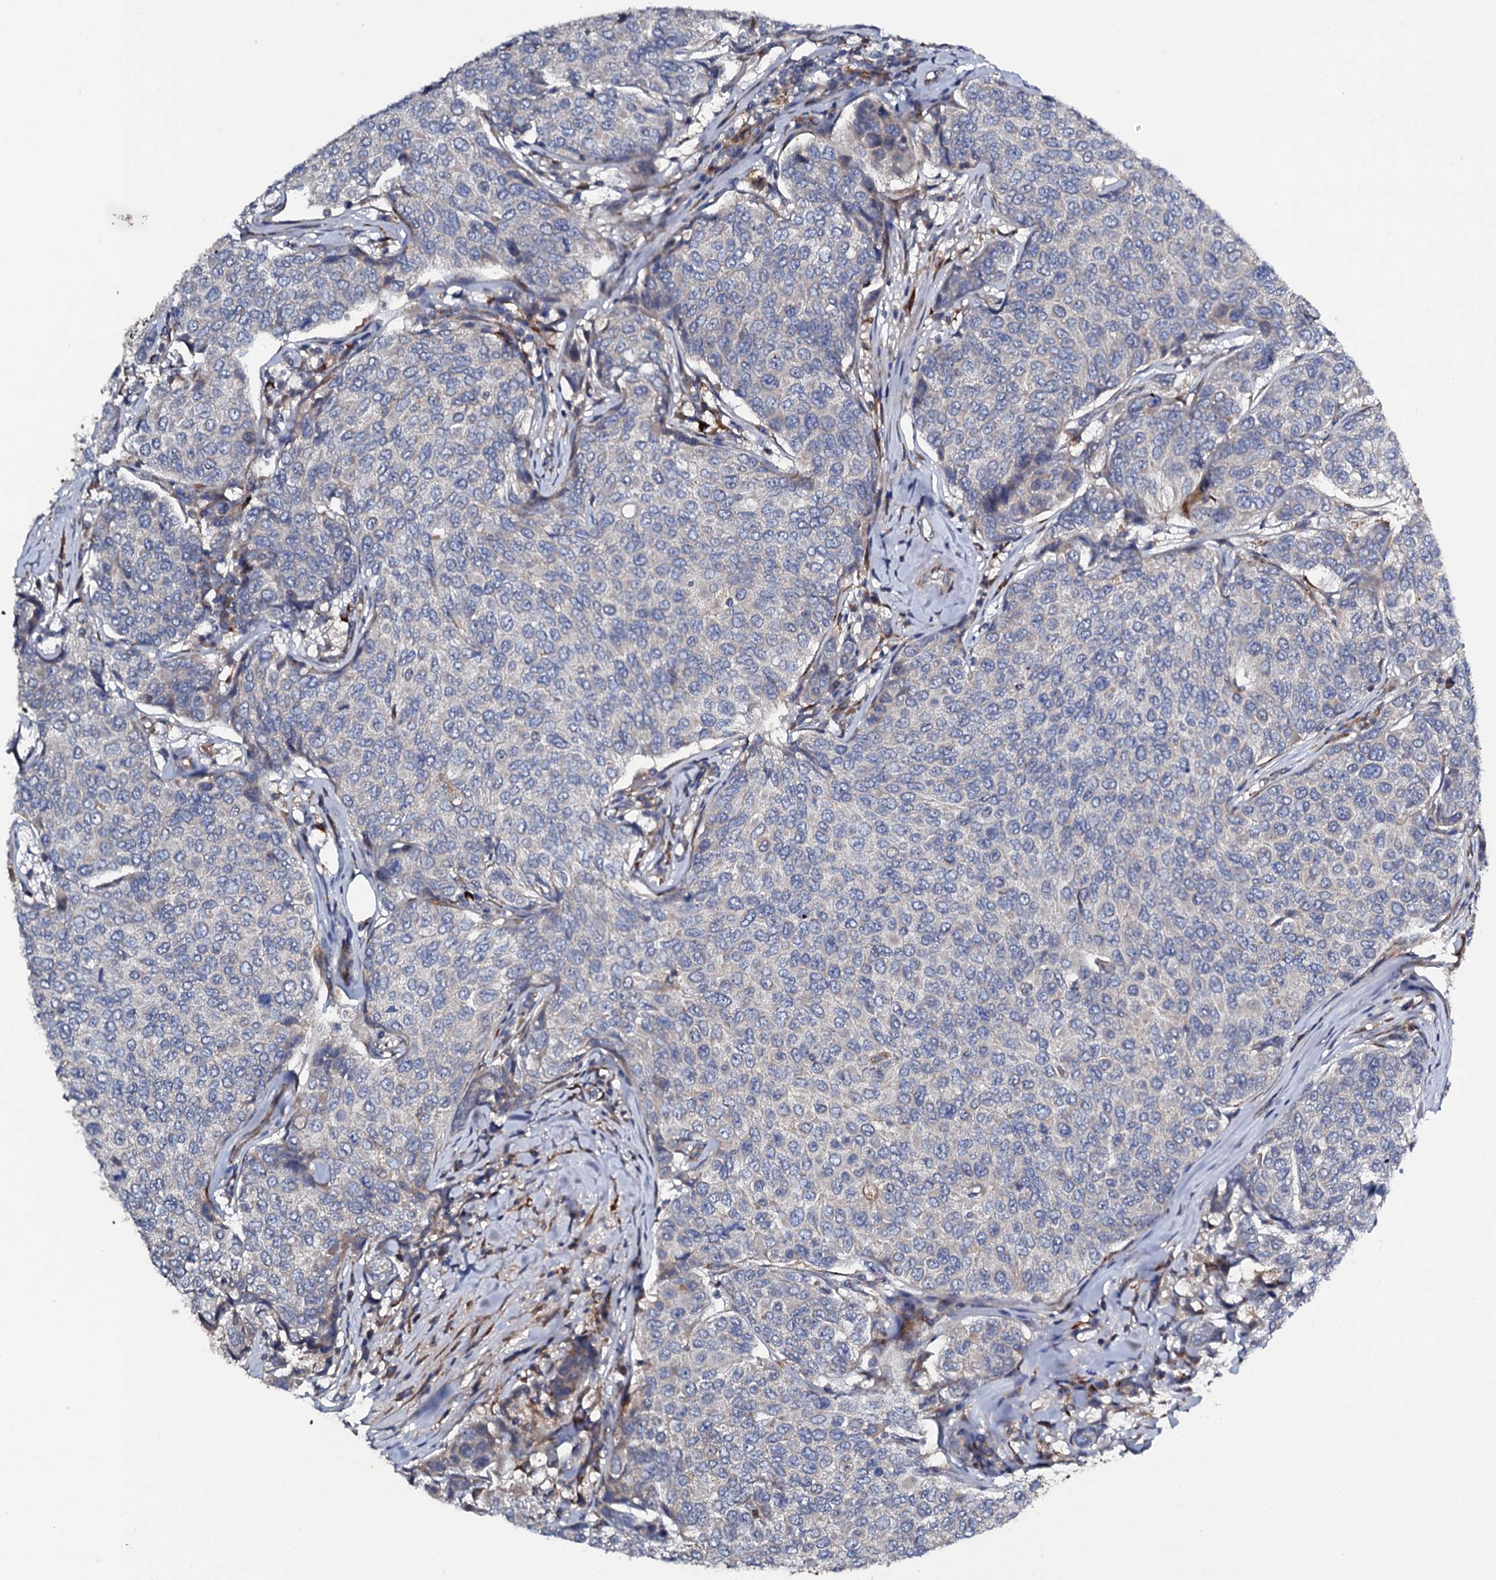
{"staining": {"intensity": "negative", "quantity": "none", "location": "none"}, "tissue": "breast cancer", "cell_type": "Tumor cells", "image_type": "cancer", "snomed": [{"axis": "morphology", "description": "Duct carcinoma"}, {"axis": "topography", "description": "Breast"}], "caption": "Tumor cells are negative for protein expression in human invasive ductal carcinoma (breast).", "gene": "LRRC28", "patient": {"sex": "female", "age": 55}}